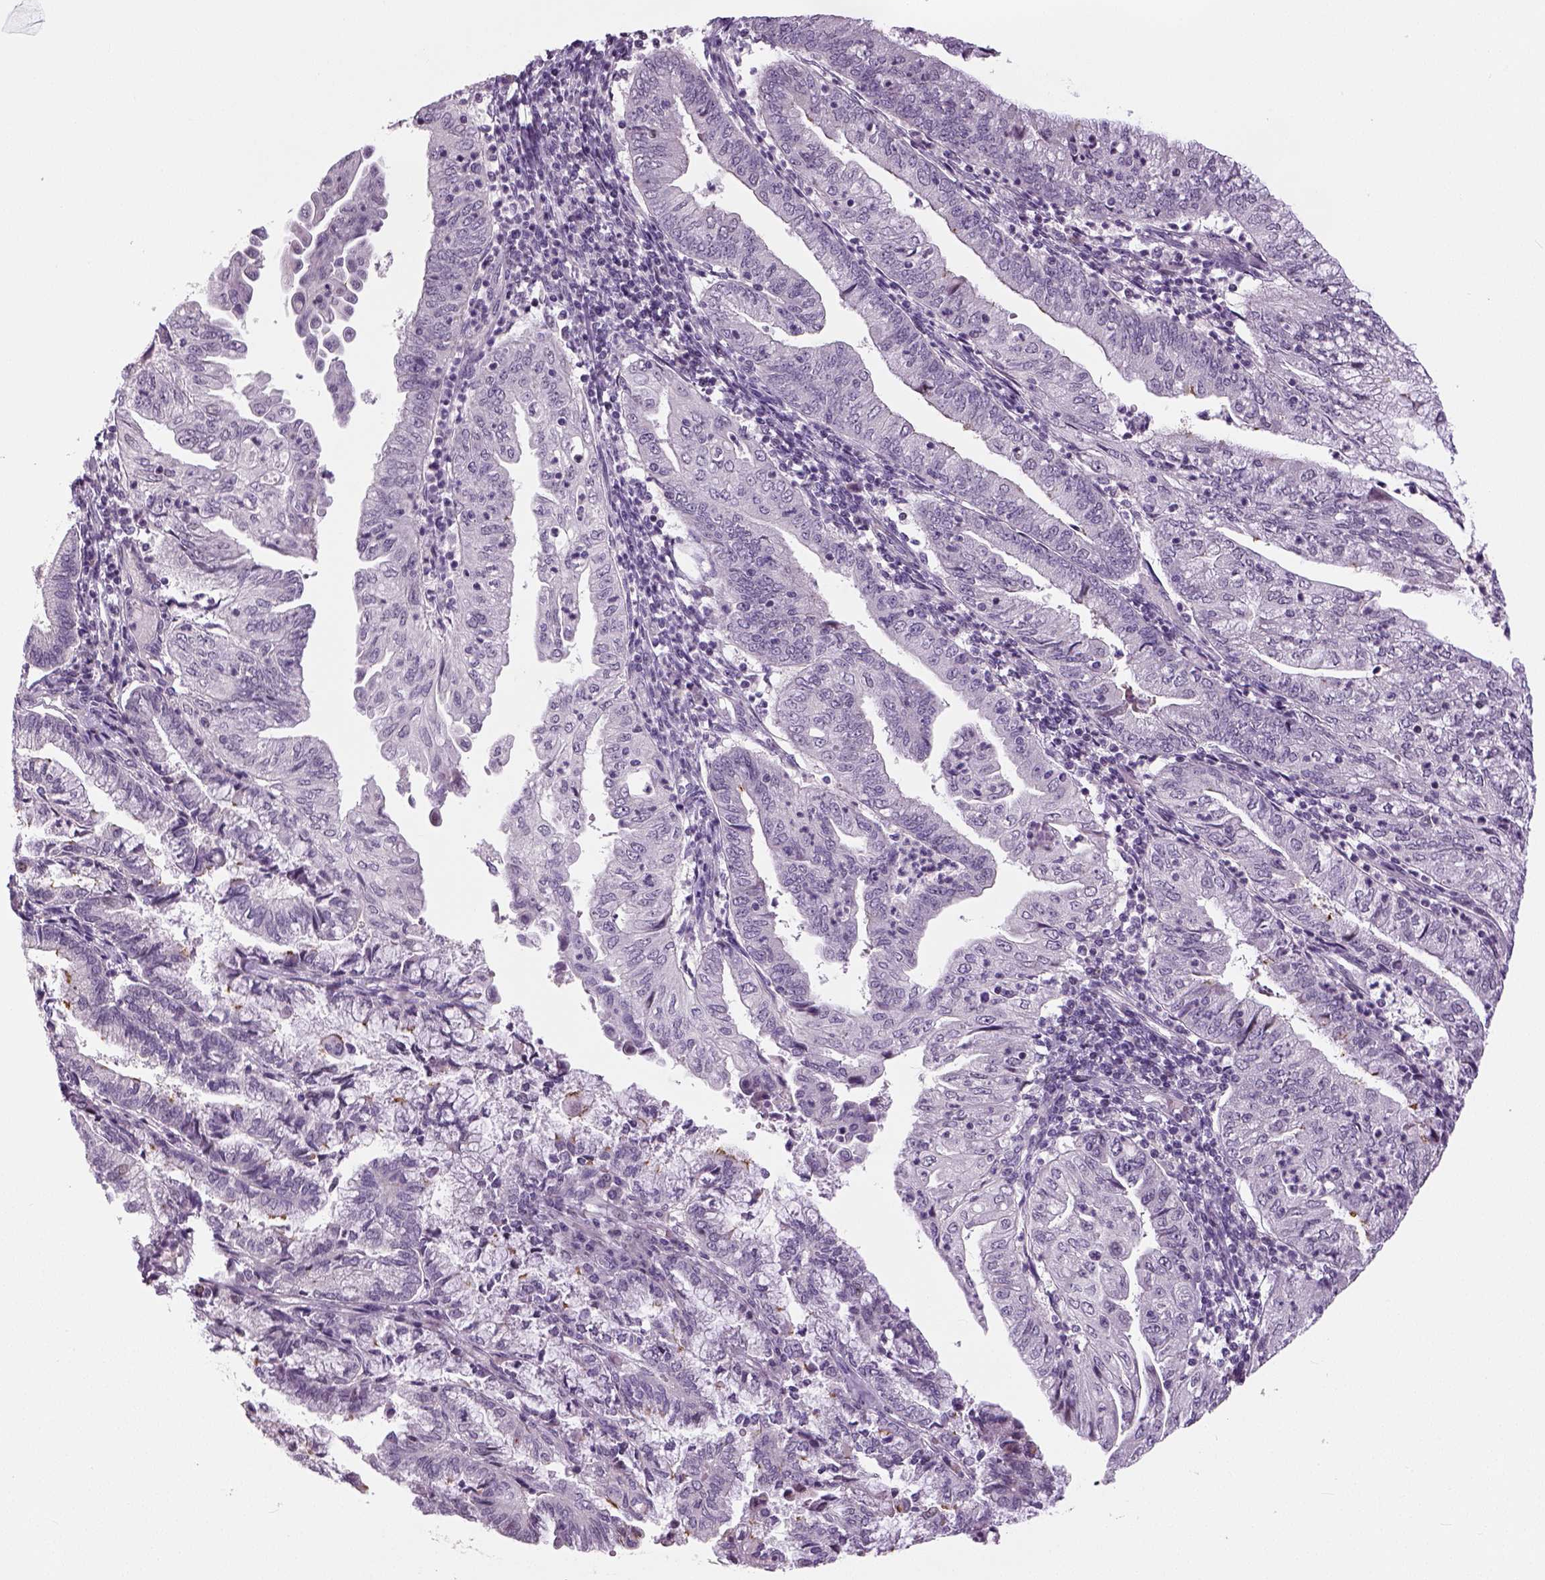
{"staining": {"intensity": "negative", "quantity": "none", "location": "none"}, "tissue": "endometrial cancer", "cell_type": "Tumor cells", "image_type": "cancer", "snomed": [{"axis": "morphology", "description": "Adenocarcinoma, NOS"}, {"axis": "topography", "description": "Endometrium"}], "caption": "Tumor cells are negative for protein expression in human adenocarcinoma (endometrial).", "gene": "NECAB1", "patient": {"sex": "female", "age": 55}}